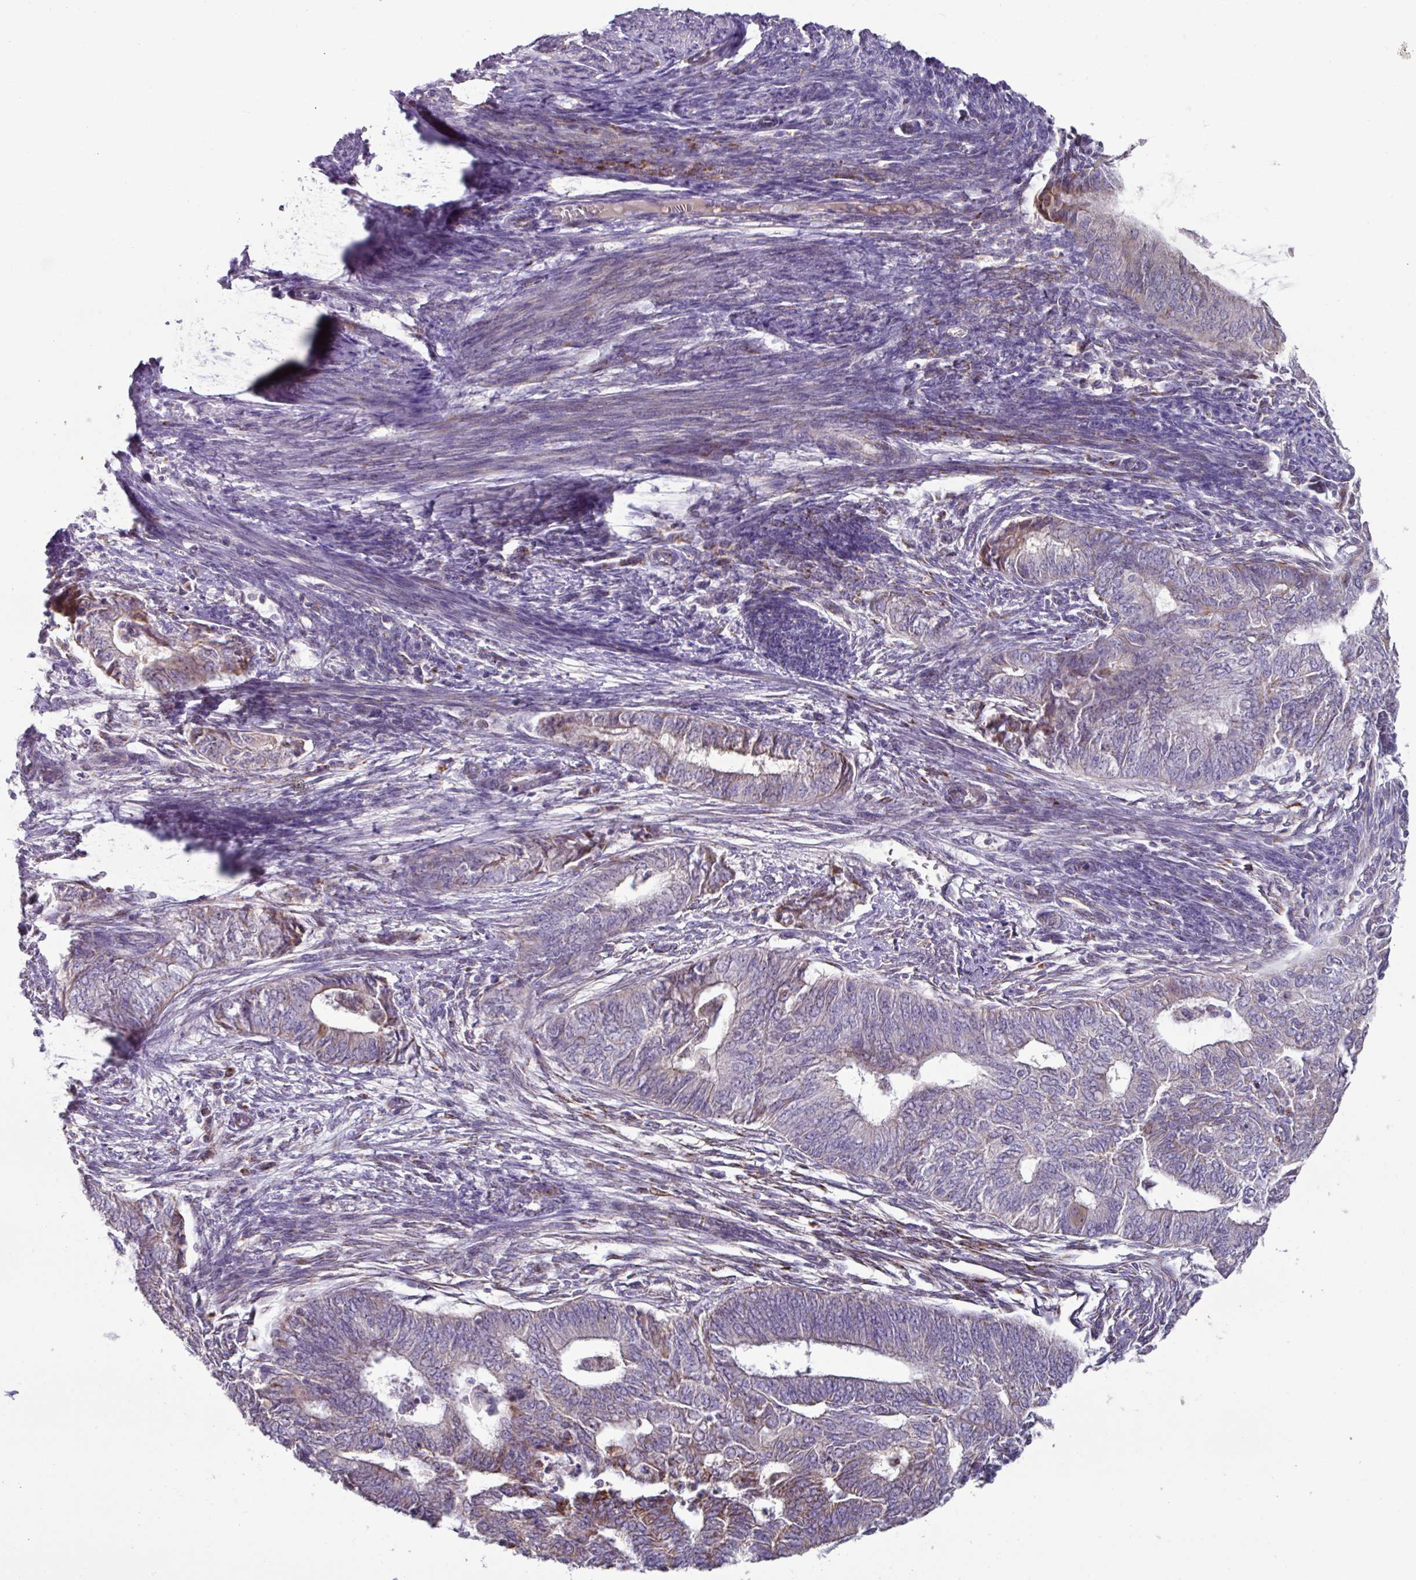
{"staining": {"intensity": "moderate", "quantity": "<25%", "location": "cytoplasmic/membranous"}, "tissue": "endometrial cancer", "cell_type": "Tumor cells", "image_type": "cancer", "snomed": [{"axis": "morphology", "description": "Adenocarcinoma, NOS"}, {"axis": "topography", "description": "Endometrium"}], "caption": "Endometrial cancer was stained to show a protein in brown. There is low levels of moderate cytoplasmic/membranous positivity in approximately <25% of tumor cells. (brown staining indicates protein expression, while blue staining denotes nuclei).", "gene": "MT-ND4", "patient": {"sex": "female", "age": 62}}